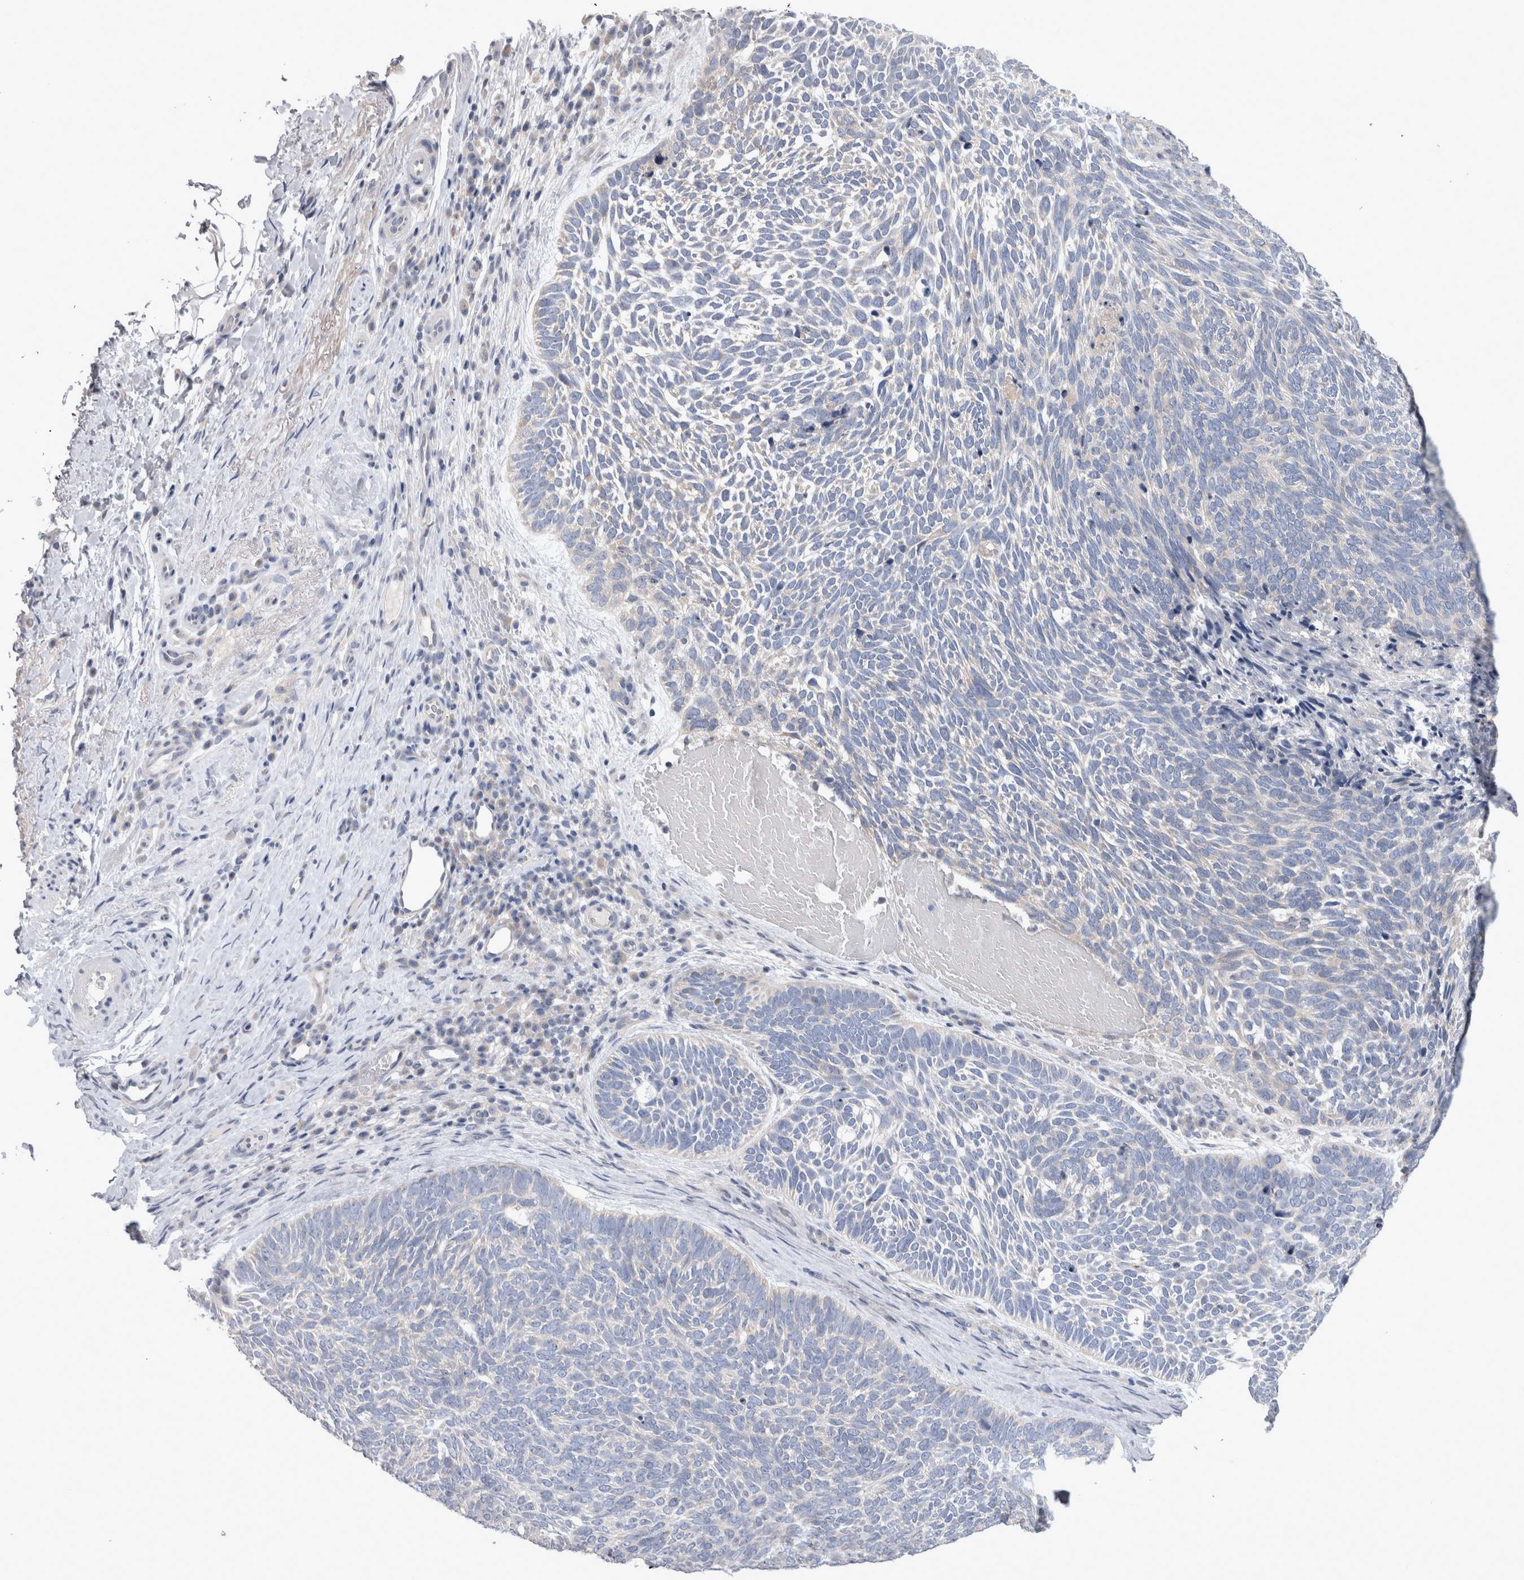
{"staining": {"intensity": "negative", "quantity": "none", "location": "none"}, "tissue": "skin cancer", "cell_type": "Tumor cells", "image_type": "cancer", "snomed": [{"axis": "morphology", "description": "Basal cell carcinoma"}, {"axis": "topography", "description": "Skin"}], "caption": "A high-resolution histopathology image shows immunohistochemistry staining of skin basal cell carcinoma, which demonstrates no significant staining in tumor cells.", "gene": "LRRC40", "patient": {"sex": "female", "age": 85}}